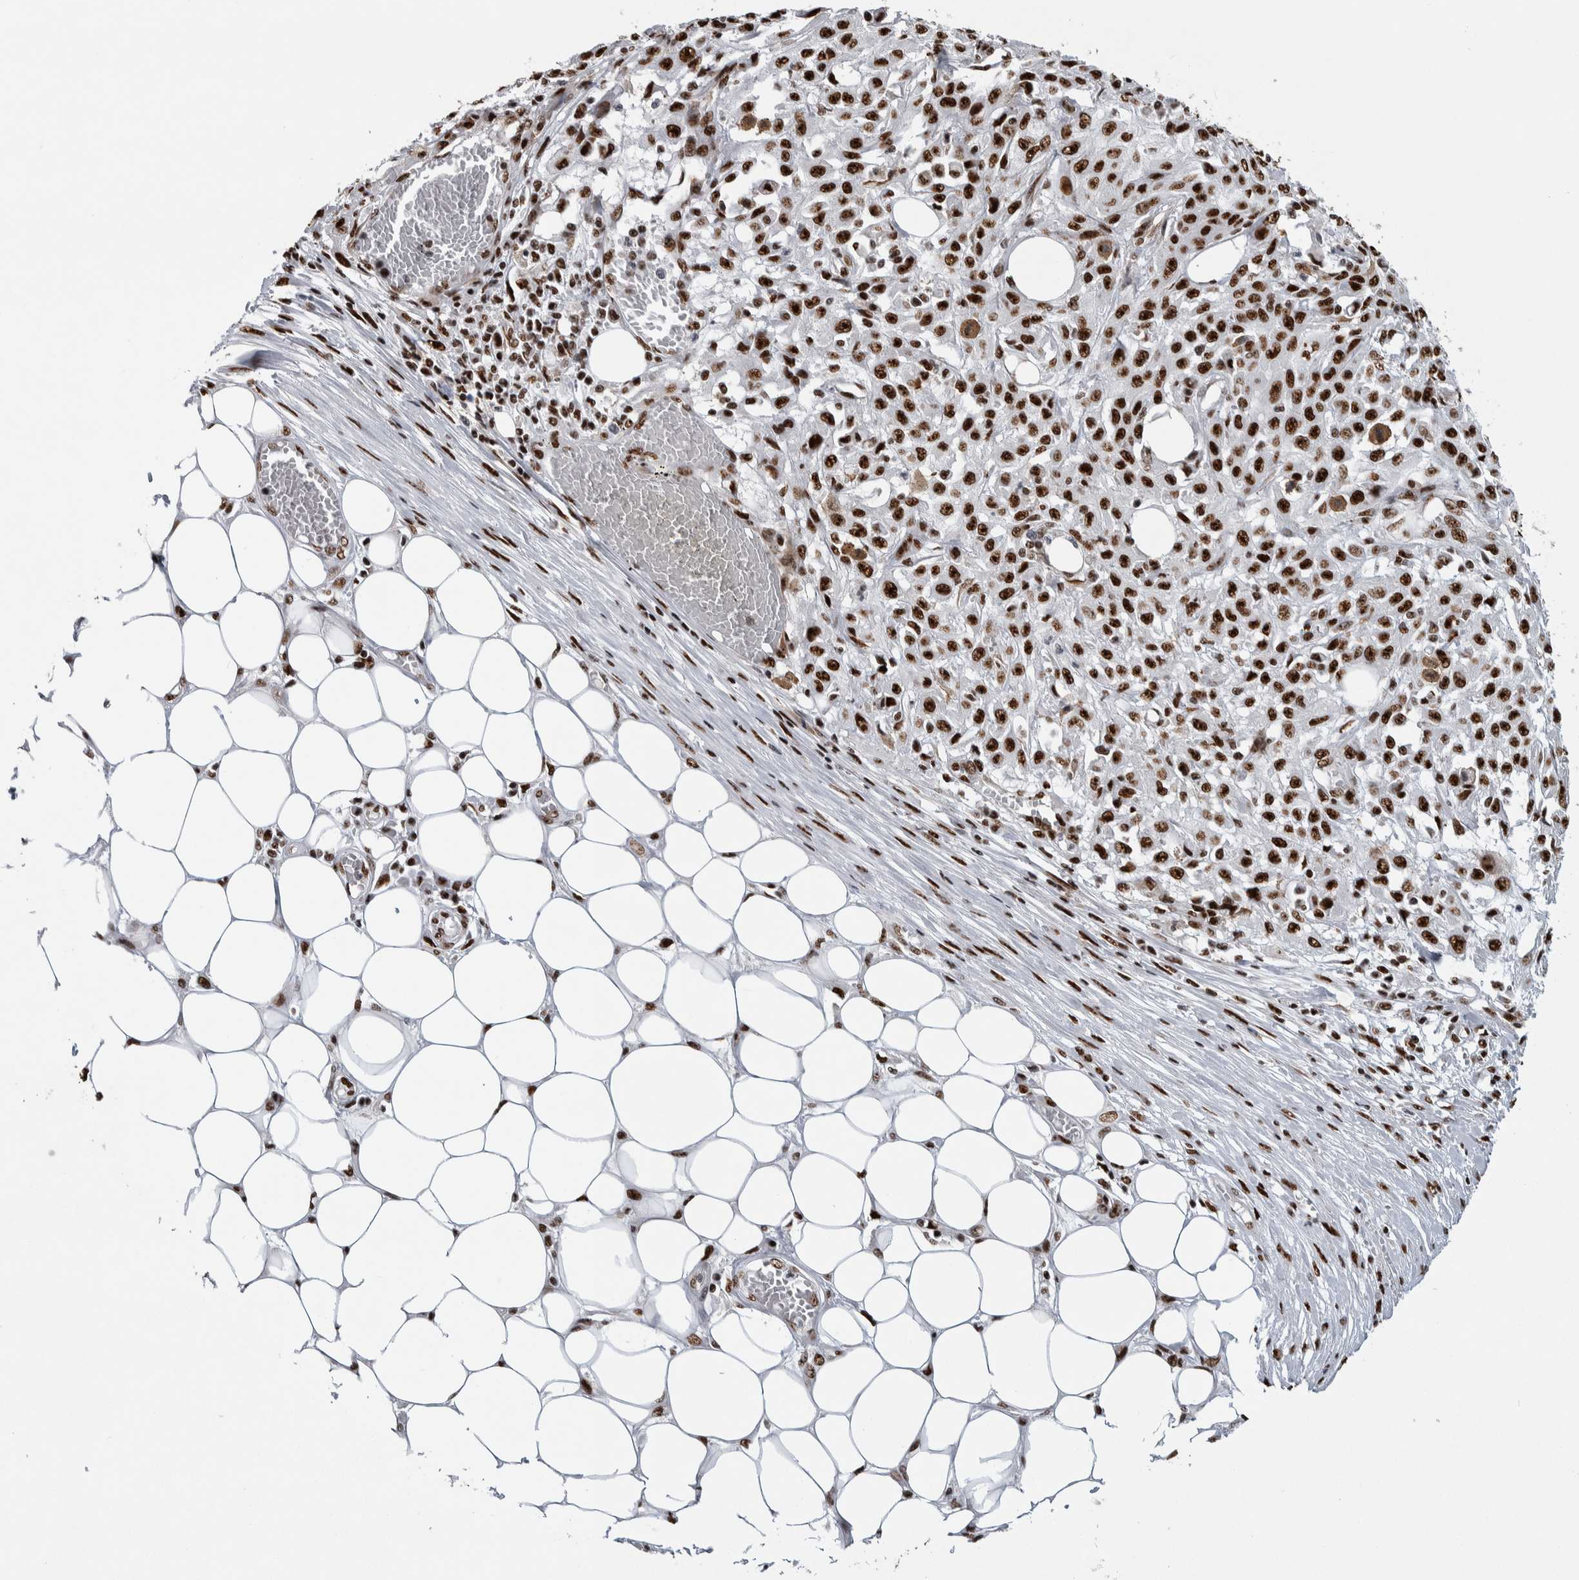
{"staining": {"intensity": "strong", "quantity": ">75%", "location": "cytoplasmic/membranous,nuclear"}, "tissue": "skin cancer", "cell_type": "Tumor cells", "image_type": "cancer", "snomed": [{"axis": "morphology", "description": "Squamous cell carcinoma, NOS"}, {"axis": "morphology", "description": "Squamous cell carcinoma, metastatic, NOS"}, {"axis": "topography", "description": "Skin"}, {"axis": "topography", "description": "Lymph node"}], "caption": "Tumor cells demonstrate strong cytoplasmic/membranous and nuclear positivity in approximately >75% of cells in skin squamous cell carcinoma.", "gene": "NCL", "patient": {"sex": "male", "age": 75}}